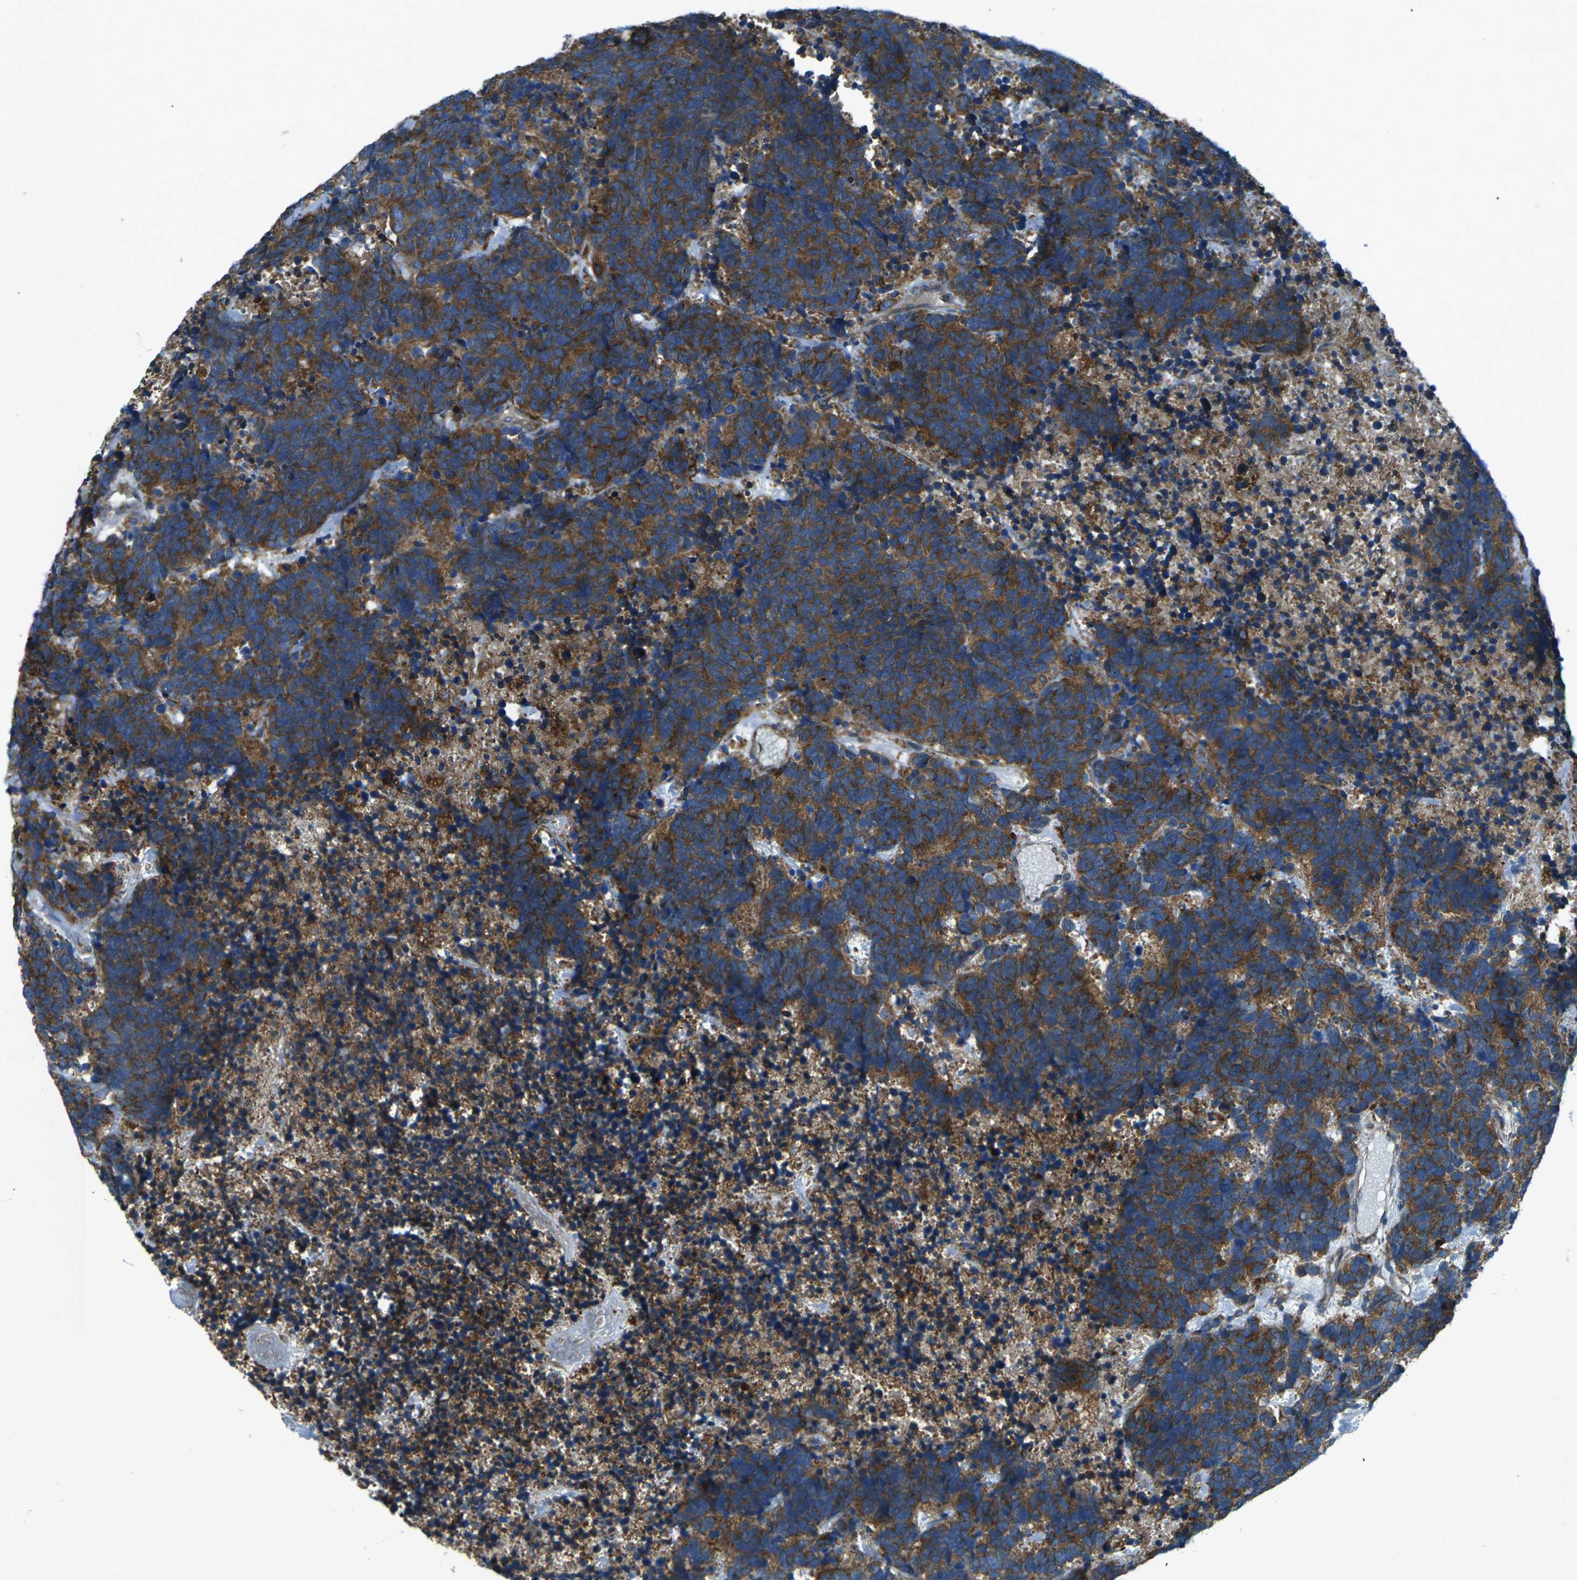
{"staining": {"intensity": "moderate", "quantity": ">75%", "location": "cytoplasmic/membranous"}, "tissue": "carcinoid", "cell_type": "Tumor cells", "image_type": "cancer", "snomed": [{"axis": "morphology", "description": "Carcinoma, NOS"}, {"axis": "morphology", "description": "Carcinoid, malignant, NOS"}, {"axis": "topography", "description": "Urinary bladder"}], "caption": "Tumor cells reveal moderate cytoplasmic/membranous positivity in about >75% of cells in carcinoma.", "gene": "CDK17", "patient": {"sex": "male", "age": 57}}